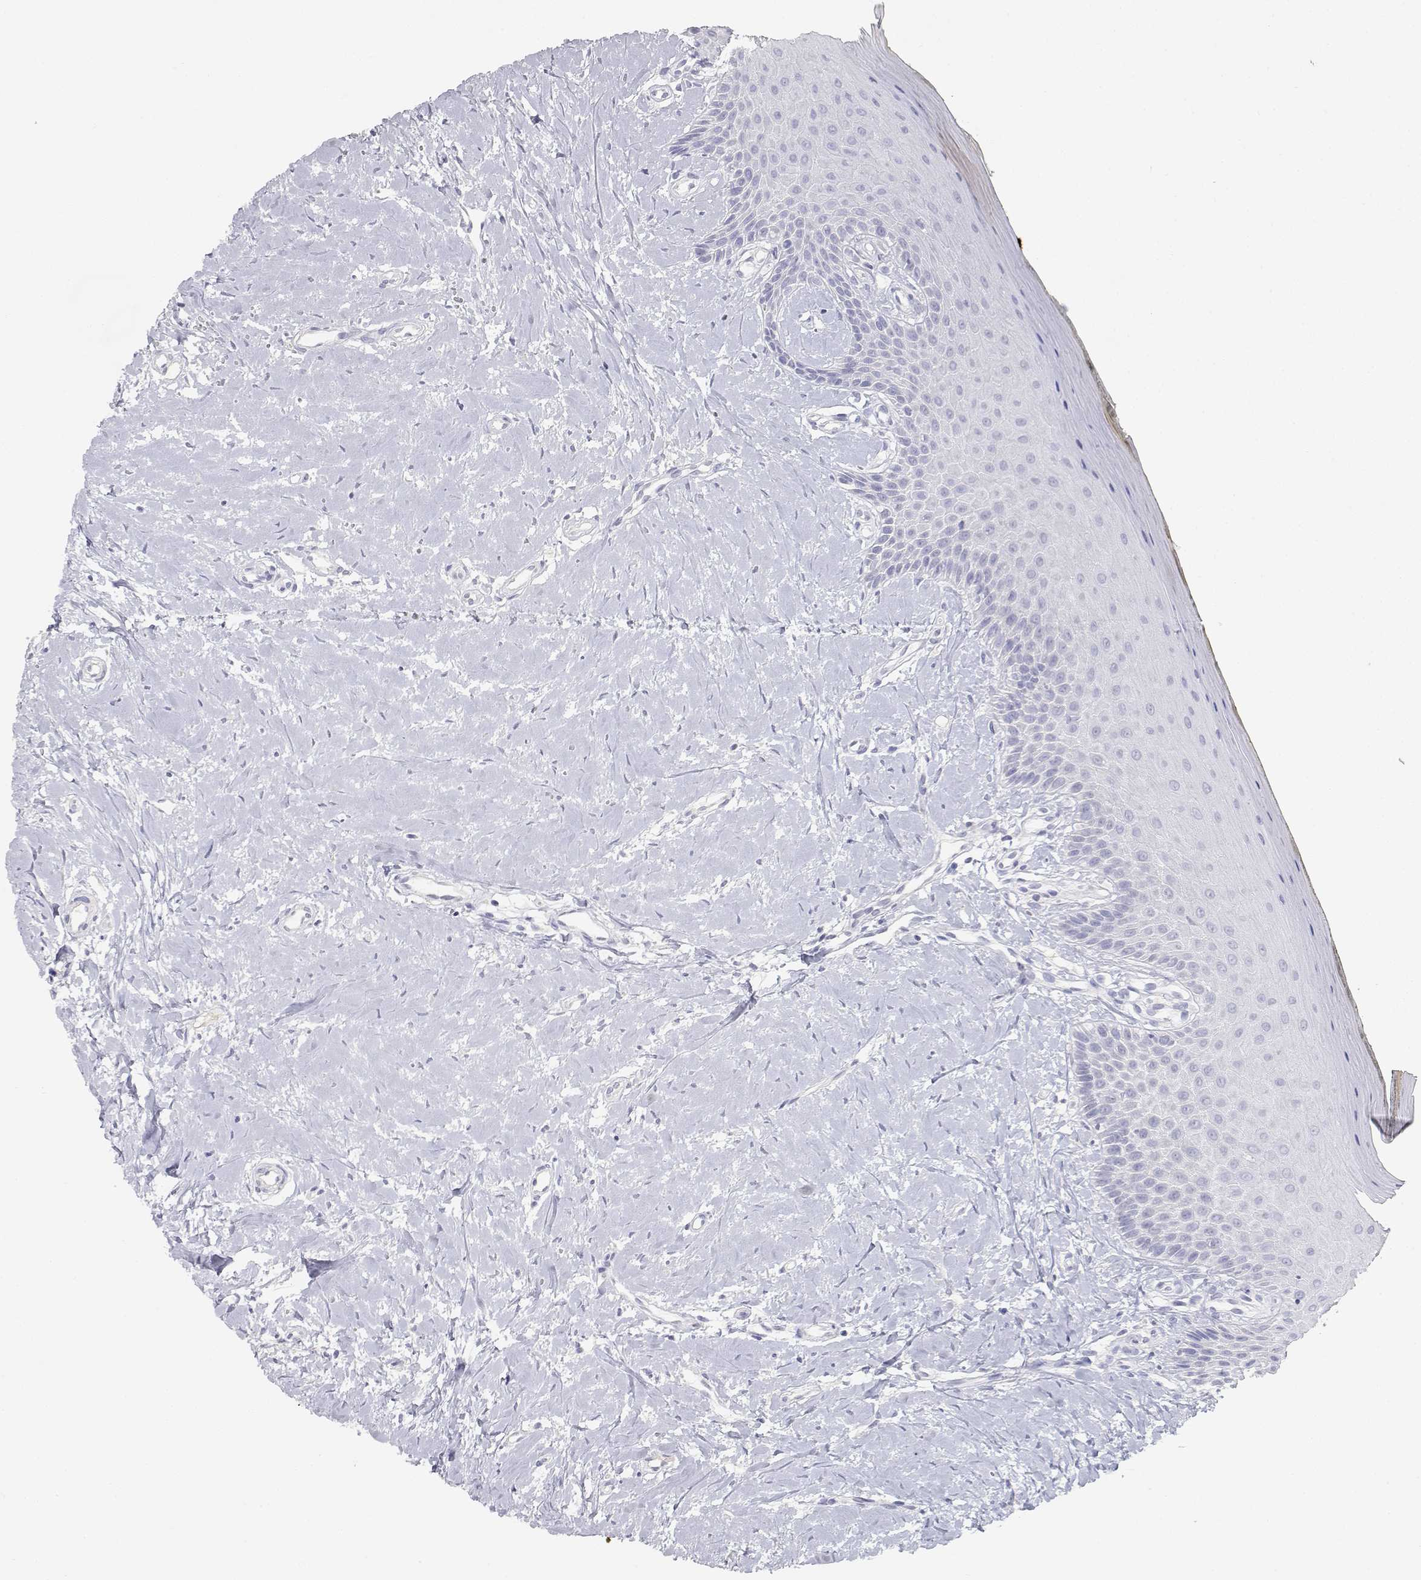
{"staining": {"intensity": "negative", "quantity": "none", "location": "none"}, "tissue": "oral mucosa", "cell_type": "Squamous epithelial cells", "image_type": "normal", "snomed": [{"axis": "morphology", "description": "Normal tissue, NOS"}, {"axis": "topography", "description": "Oral tissue"}], "caption": "A micrograph of human oral mucosa is negative for staining in squamous epithelial cells. Nuclei are stained in blue.", "gene": "ADA", "patient": {"sex": "female", "age": 43}}